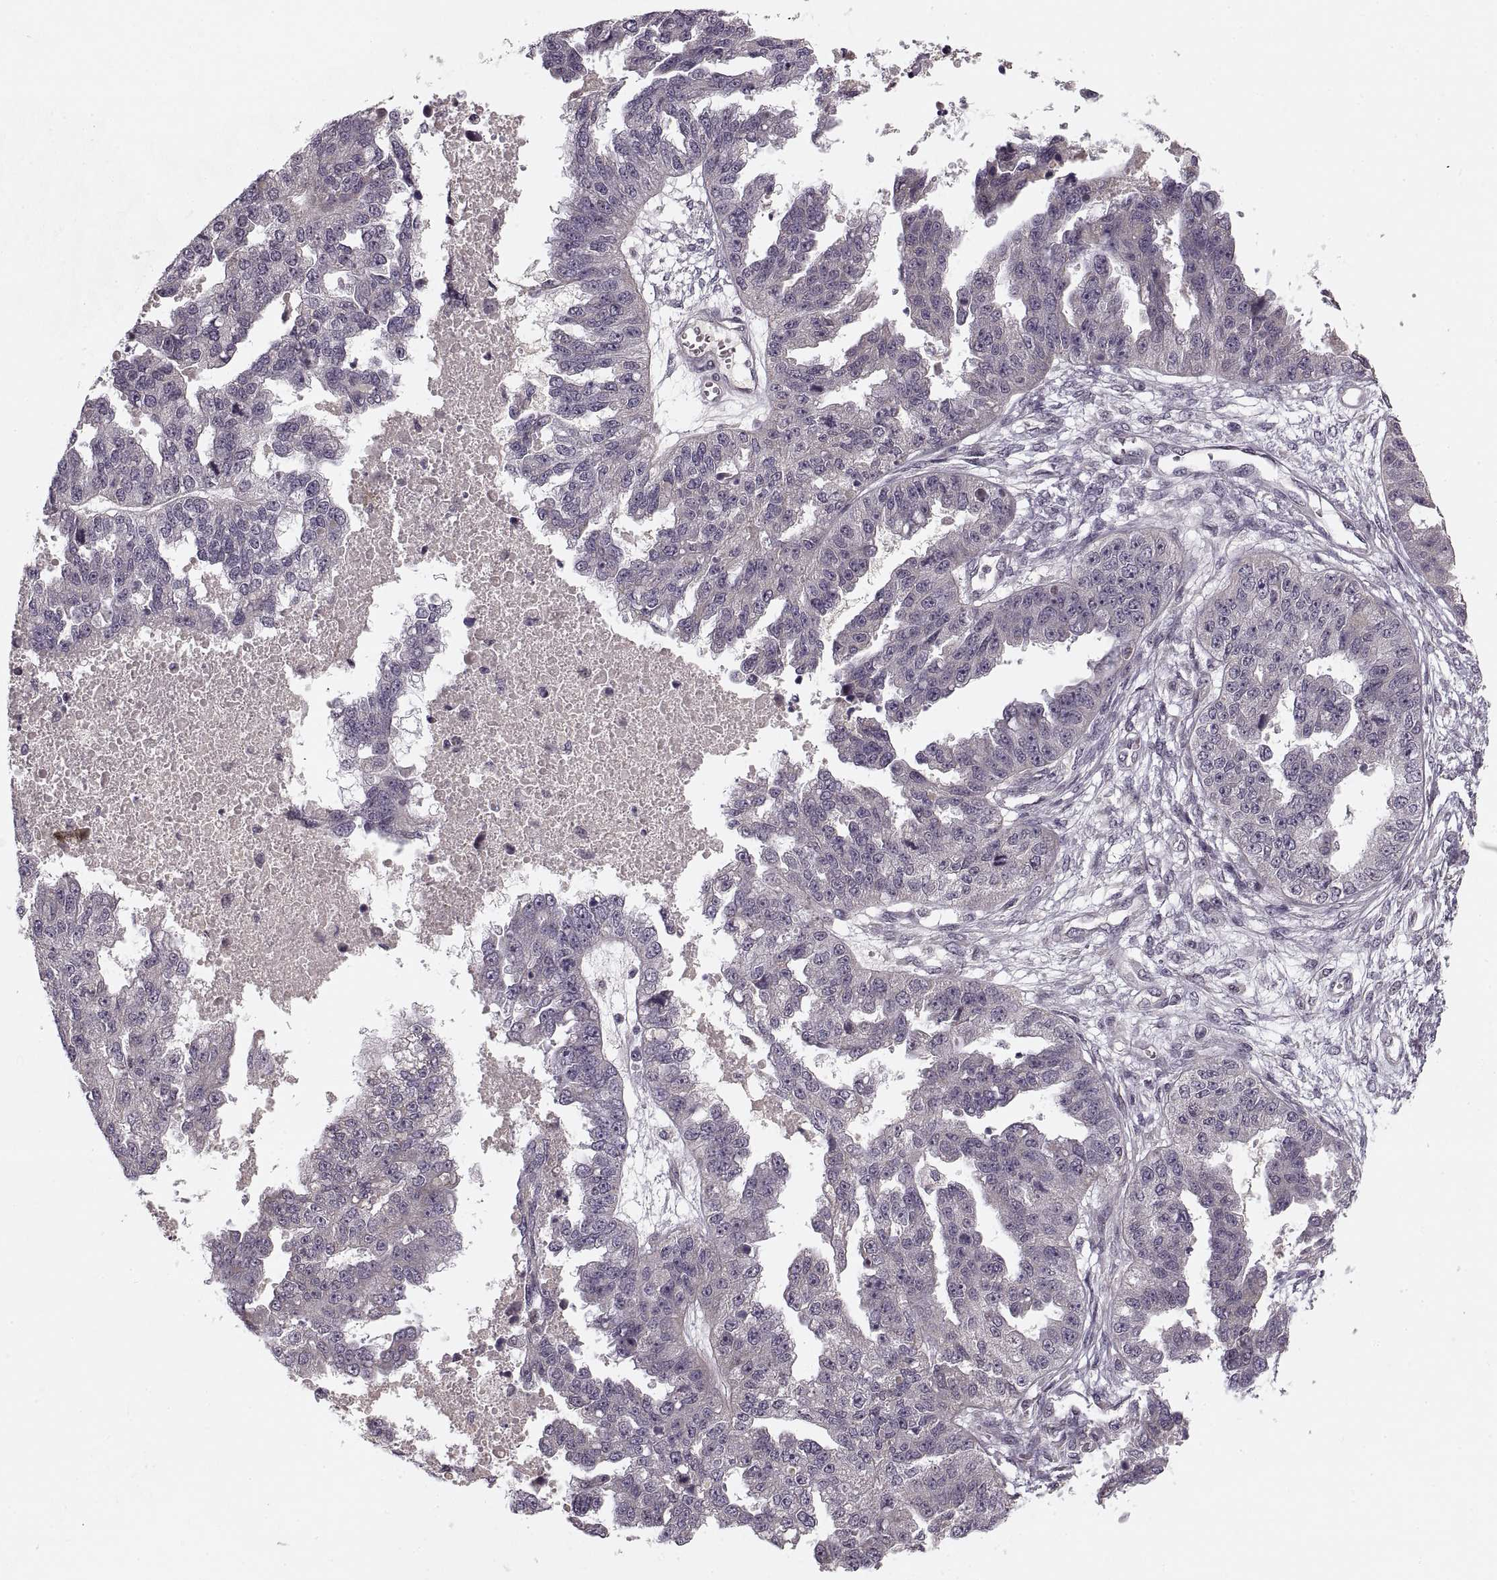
{"staining": {"intensity": "negative", "quantity": "none", "location": "none"}, "tissue": "ovarian cancer", "cell_type": "Tumor cells", "image_type": "cancer", "snomed": [{"axis": "morphology", "description": "Cystadenocarcinoma, serous, NOS"}, {"axis": "topography", "description": "Ovary"}], "caption": "A micrograph of serous cystadenocarcinoma (ovarian) stained for a protein reveals no brown staining in tumor cells.", "gene": "ASIC3", "patient": {"sex": "female", "age": 58}}